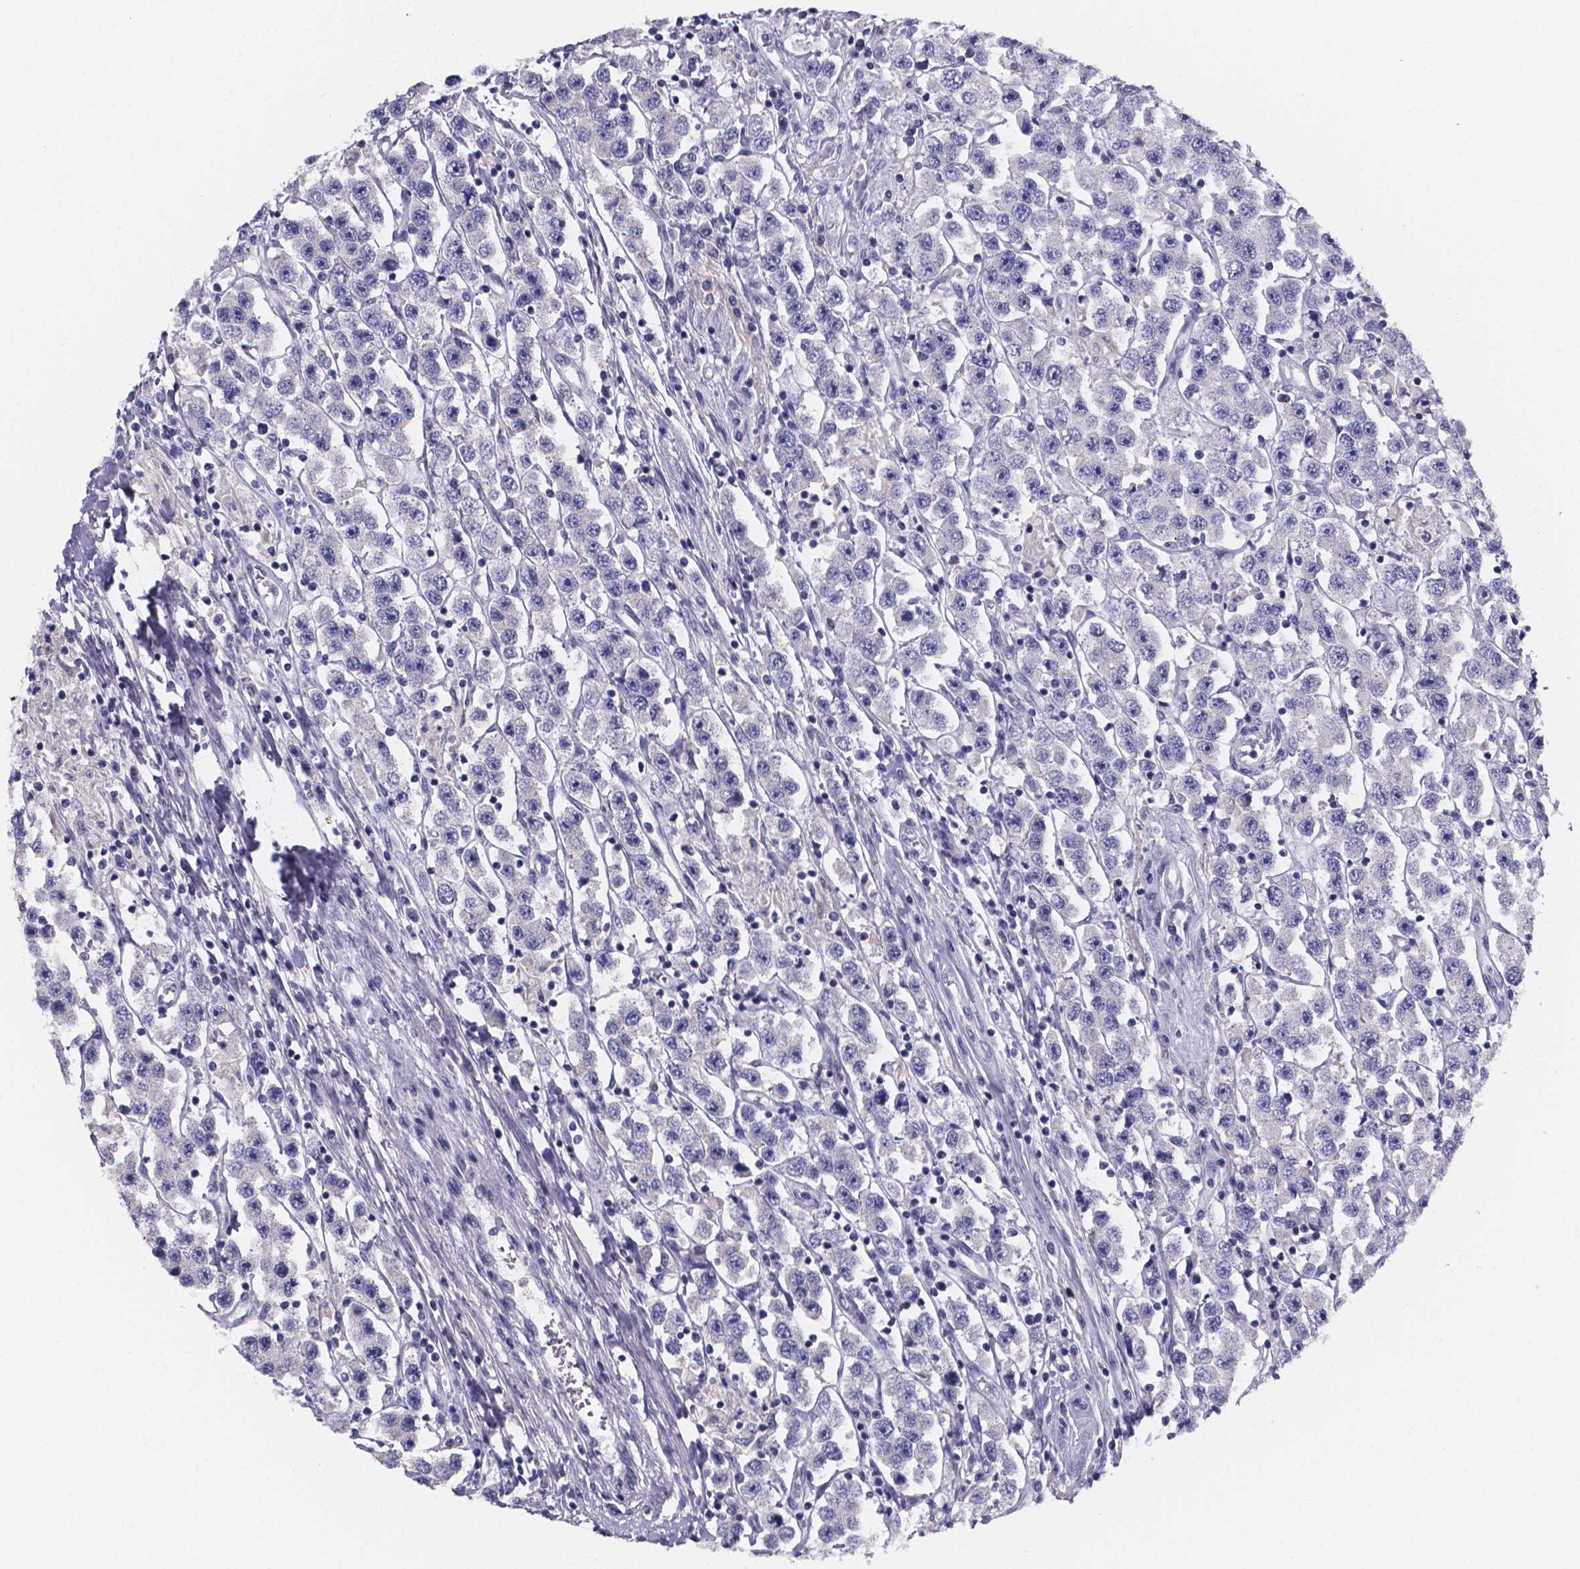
{"staining": {"intensity": "negative", "quantity": "none", "location": "none"}, "tissue": "testis cancer", "cell_type": "Tumor cells", "image_type": "cancer", "snomed": [{"axis": "morphology", "description": "Seminoma, NOS"}, {"axis": "topography", "description": "Testis"}], "caption": "IHC histopathology image of neoplastic tissue: human testis cancer stained with DAB (3,3'-diaminobenzidine) reveals no significant protein expression in tumor cells. Nuclei are stained in blue.", "gene": "PAH", "patient": {"sex": "male", "age": 45}}